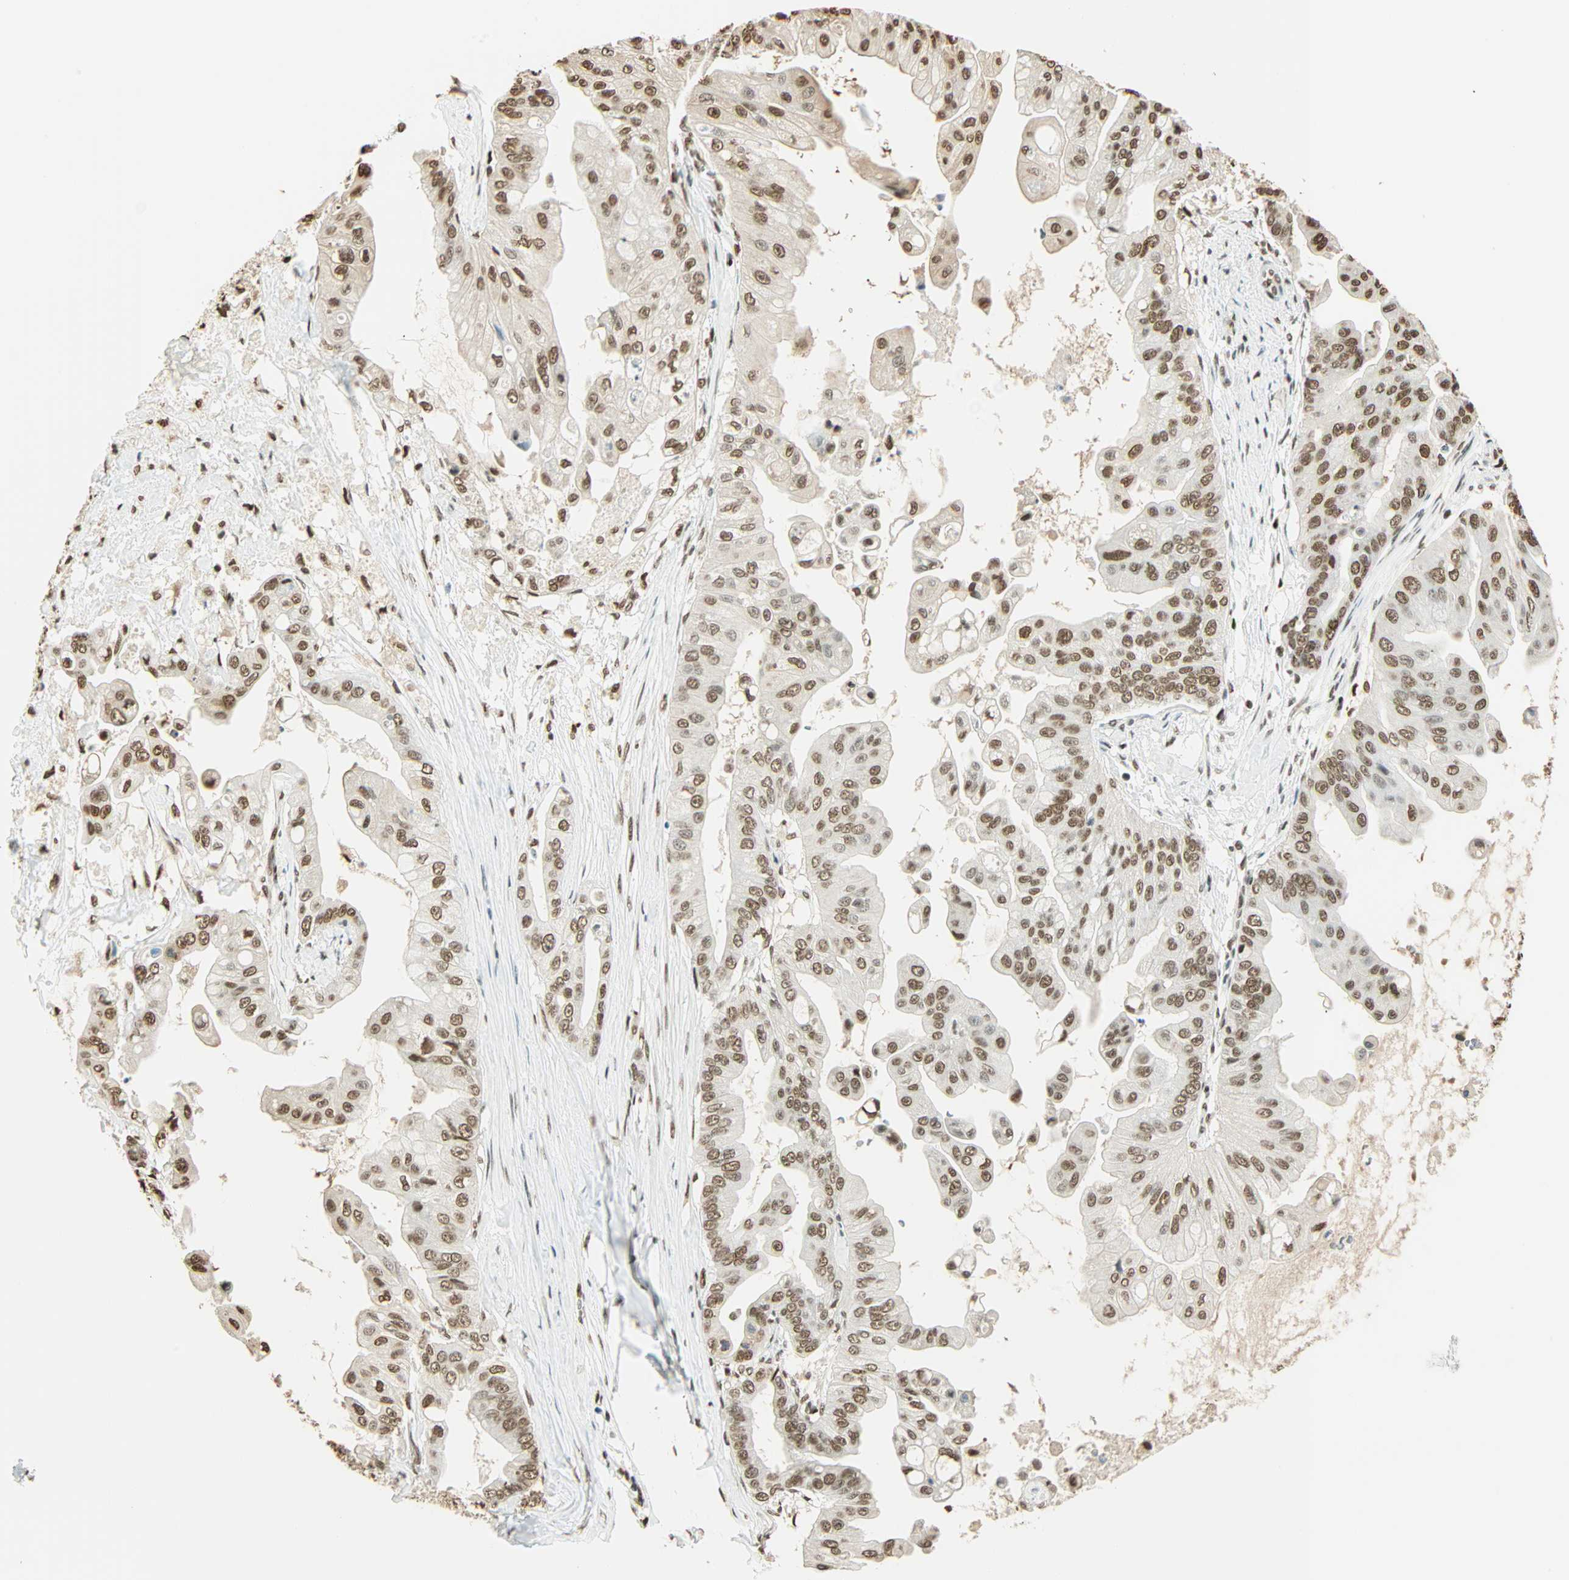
{"staining": {"intensity": "moderate", "quantity": ">75%", "location": "nuclear"}, "tissue": "pancreatic cancer", "cell_type": "Tumor cells", "image_type": "cancer", "snomed": [{"axis": "morphology", "description": "Adenocarcinoma, NOS"}, {"axis": "topography", "description": "Pancreas"}], "caption": "About >75% of tumor cells in pancreatic adenocarcinoma show moderate nuclear protein staining as visualized by brown immunohistochemical staining.", "gene": "FANCG", "patient": {"sex": "female", "age": 75}}